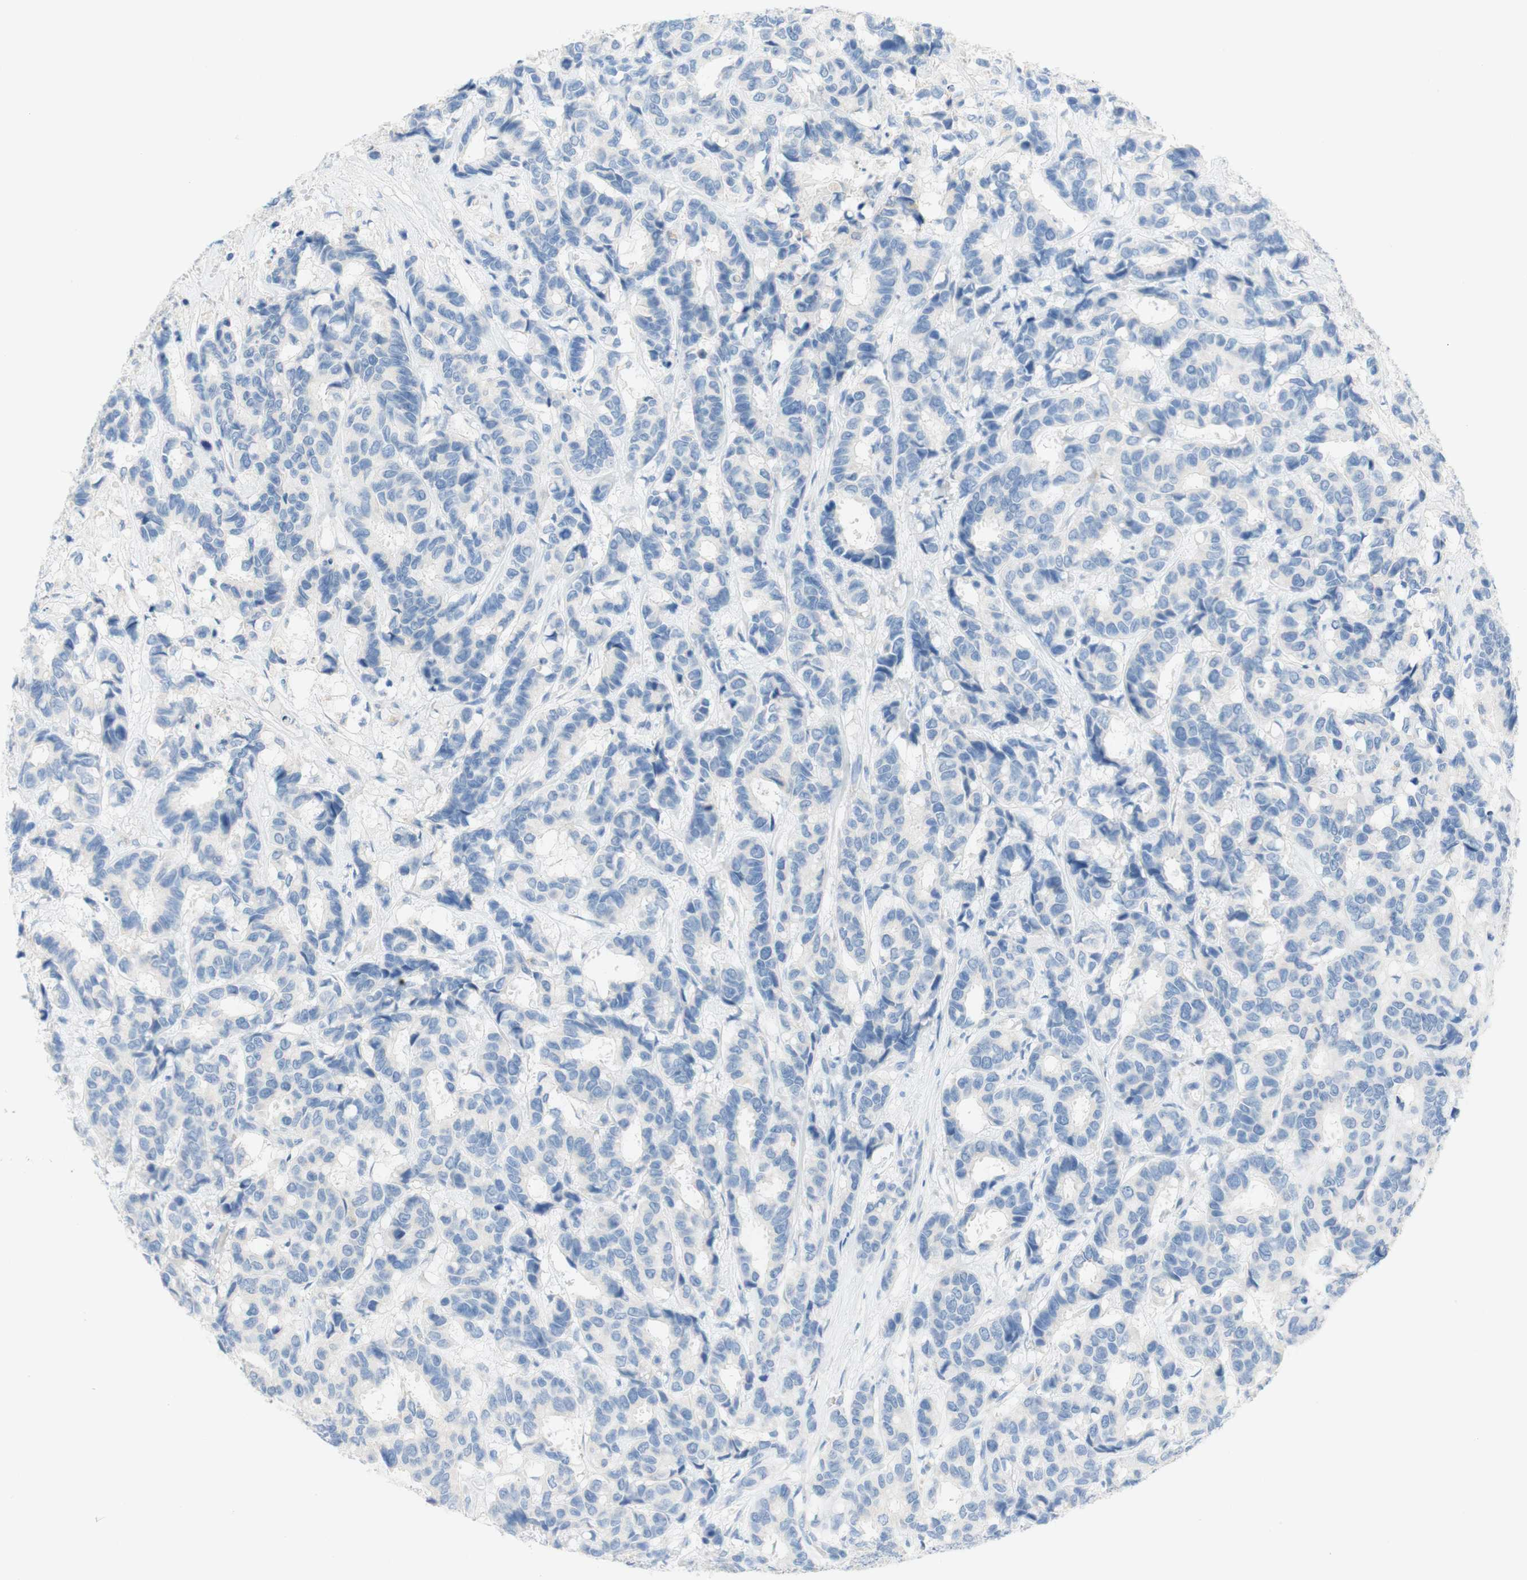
{"staining": {"intensity": "negative", "quantity": "none", "location": "none"}, "tissue": "breast cancer", "cell_type": "Tumor cells", "image_type": "cancer", "snomed": [{"axis": "morphology", "description": "Duct carcinoma"}, {"axis": "topography", "description": "Breast"}], "caption": "The IHC histopathology image has no significant staining in tumor cells of intraductal carcinoma (breast) tissue.", "gene": "POLR2J3", "patient": {"sex": "female", "age": 87}}